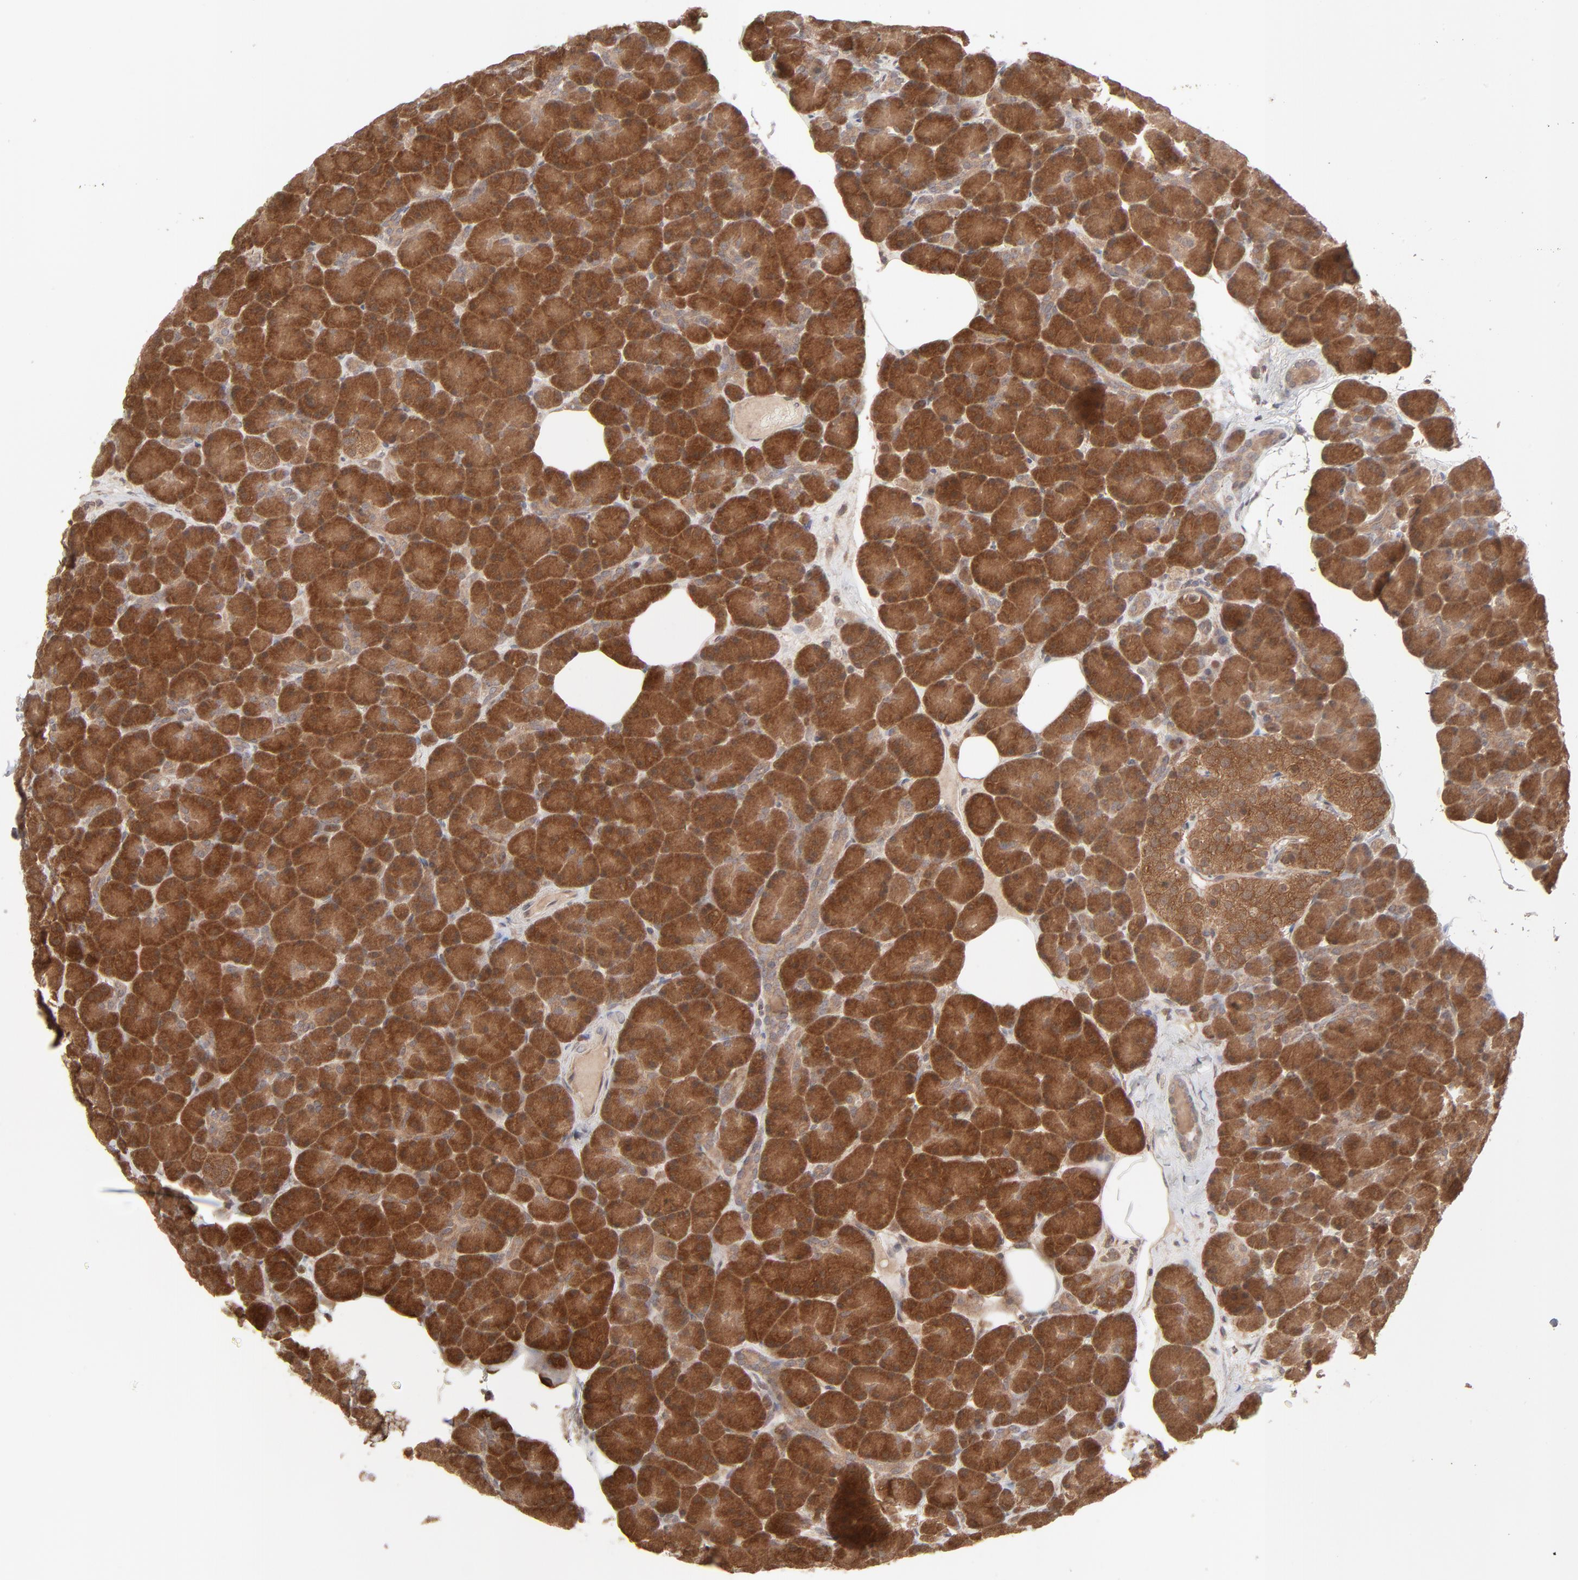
{"staining": {"intensity": "strong", "quantity": ">75%", "location": "cytoplasmic/membranous,nuclear"}, "tissue": "pancreas", "cell_type": "Exocrine glandular cells", "image_type": "normal", "snomed": [{"axis": "morphology", "description": "Normal tissue, NOS"}, {"axis": "topography", "description": "Pancreas"}], "caption": "Immunohistochemistry of unremarkable pancreas displays high levels of strong cytoplasmic/membranous,nuclear expression in about >75% of exocrine glandular cells.", "gene": "SCFD1", "patient": {"sex": "female", "age": 43}}